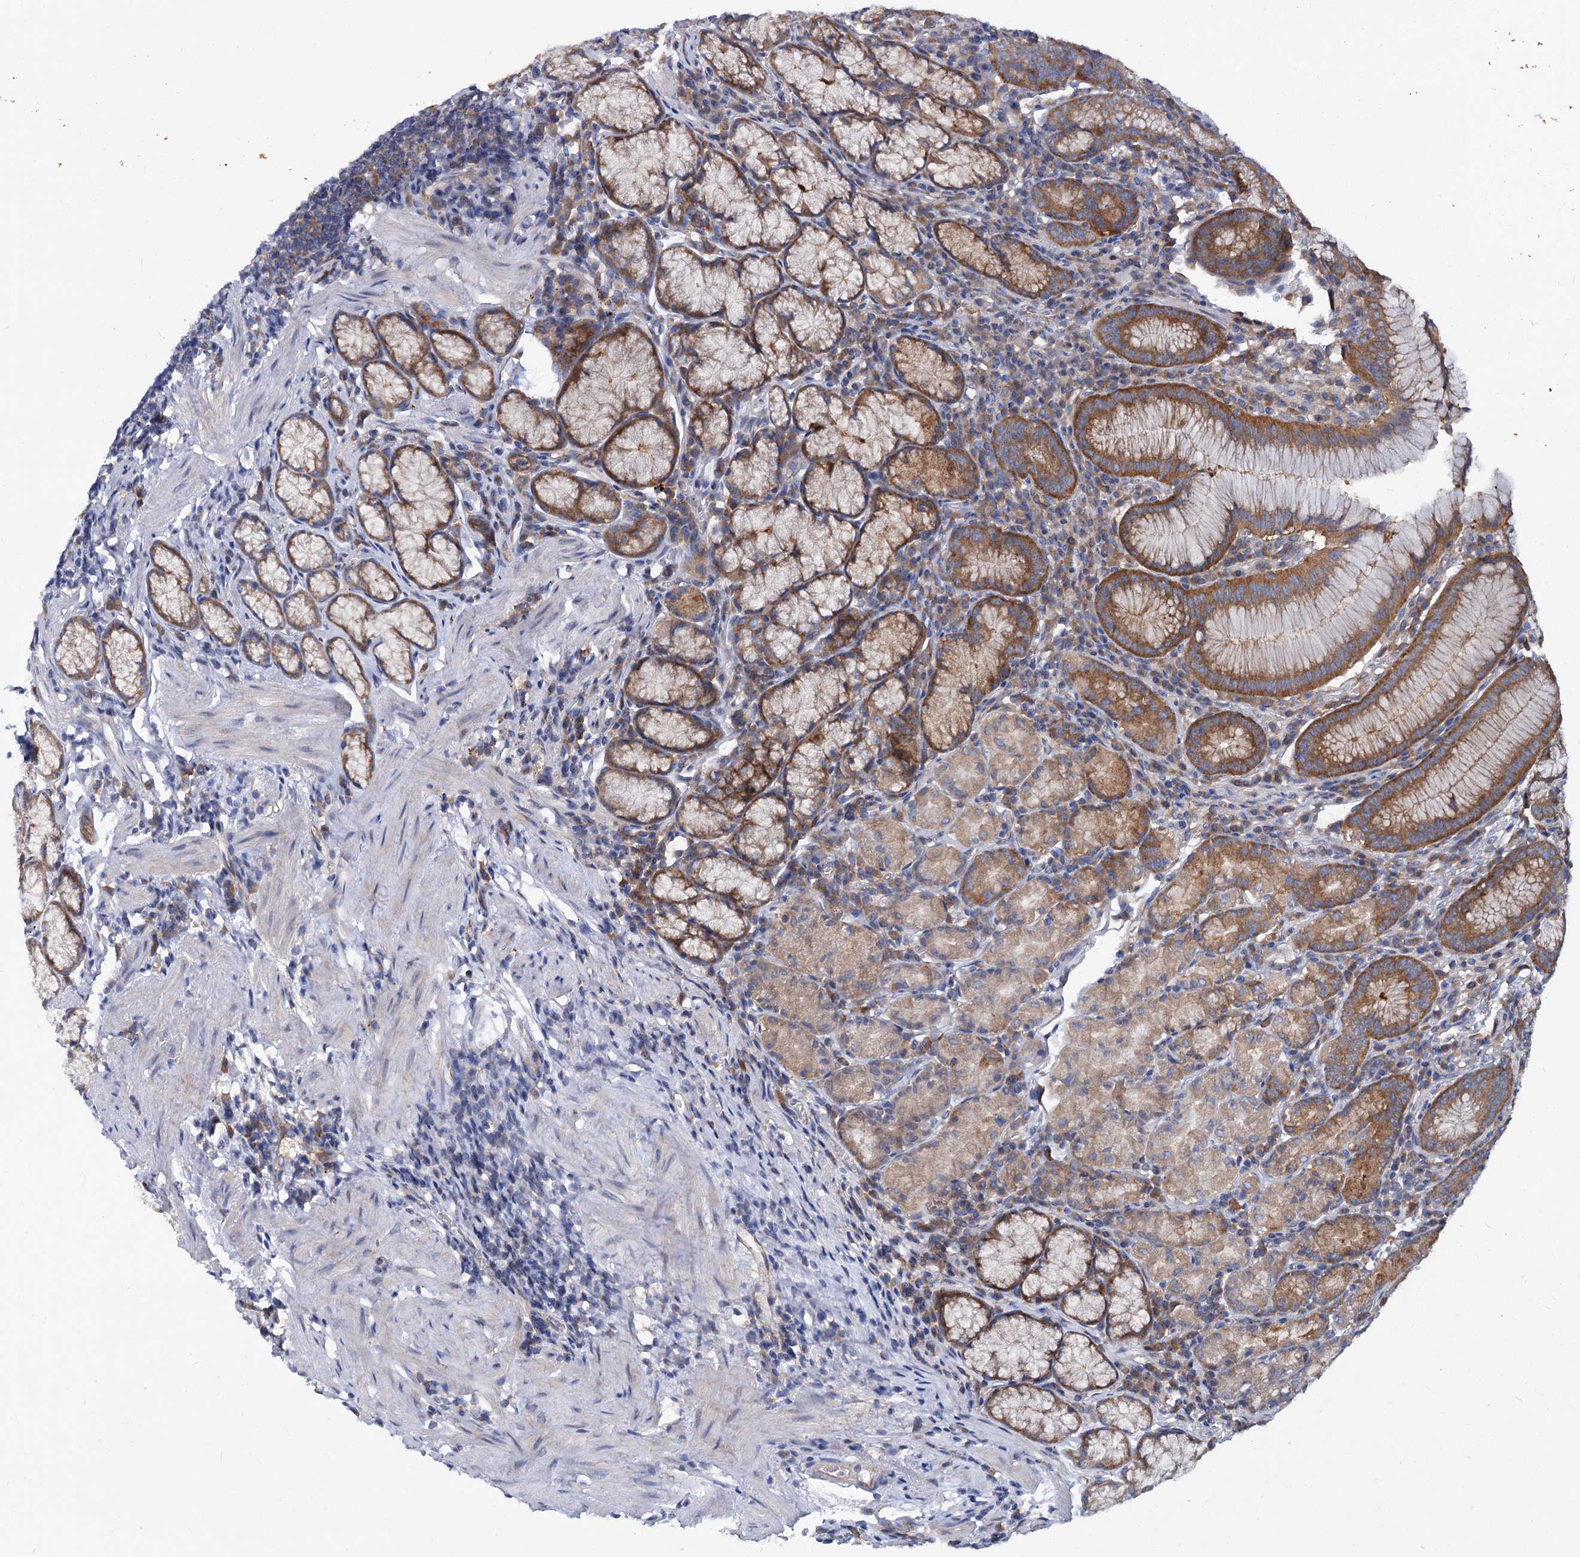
{"staining": {"intensity": "moderate", "quantity": "25%-75%", "location": "cytoplasmic/membranous"}, "tissue": "stomach", "cell_type": "Glandular cells", "image_type": "normal", "snomed": [{"axis": "morphology", "description": "Normal tissue, NOS"}, {"axis": "topography", "description": "Stomach"}], "caption": "Human stomach stained for a protein (brown) demonstrates moderate cytoplasmic/membranous positive positivity in about 25%-75% of glandular cells.", "gene": "TRIM55", "patient": {"sex": "male", "age": 55}}